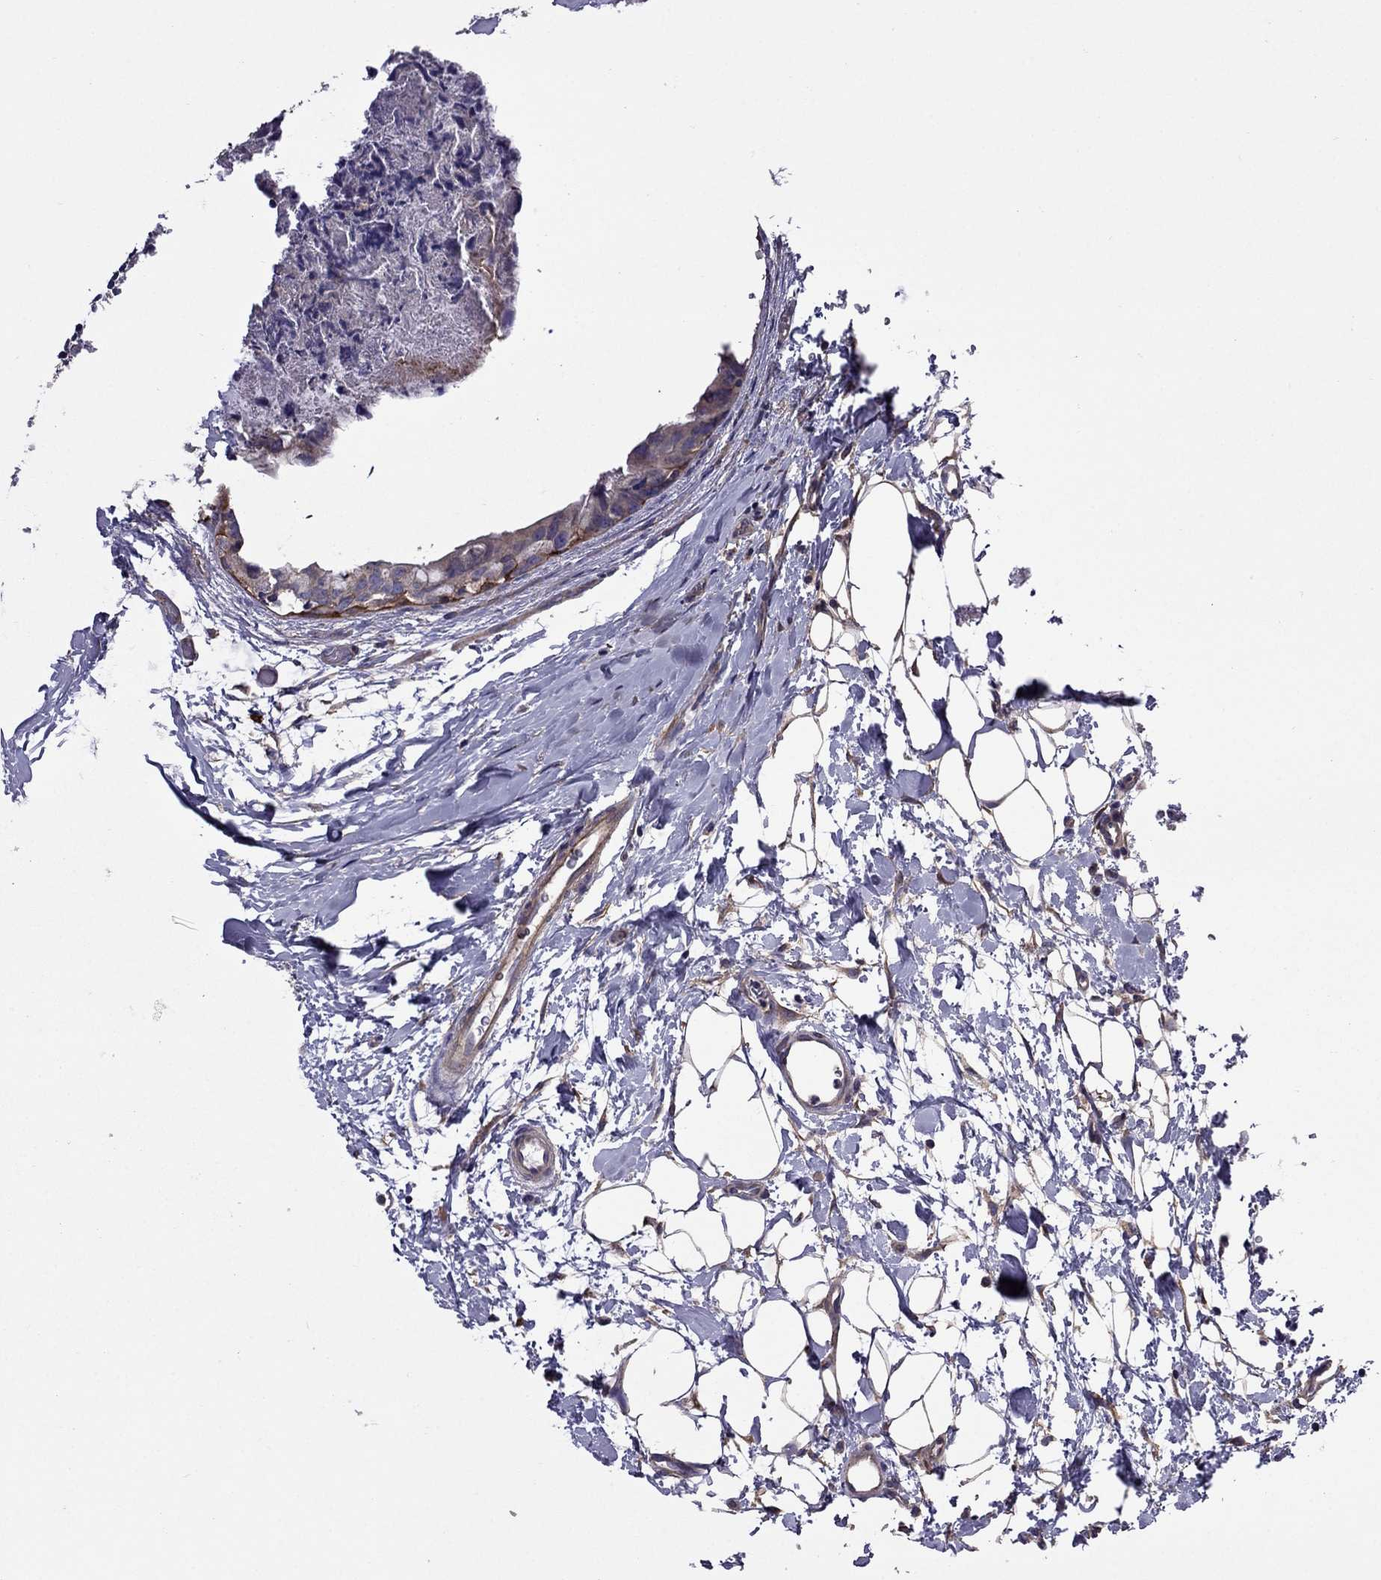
{"staining": {"intensity": "weak", "quantity": ">75%", "location": "cytoplasmic/membranous"}, "tissue": "breast cancer", "cell_type": "Tumor cells", "image_type": "cancer", "snomed": [{"axis": "morphology", "description": "Normal tissue, NOS"}, {"axis": "morphology", "description": "Duct carcinoma"}, {"axis": "topography", "description": "Breast"}], "caption": "There is low levels of weak cytoplasmic/membranous staining in tumor cells of breast invasive ductal carcinoma, as demonstrated by immunohistochemical staining (brown color).", "gene": "ITGB1", "patient": {"sex": "female", "age": 40}}